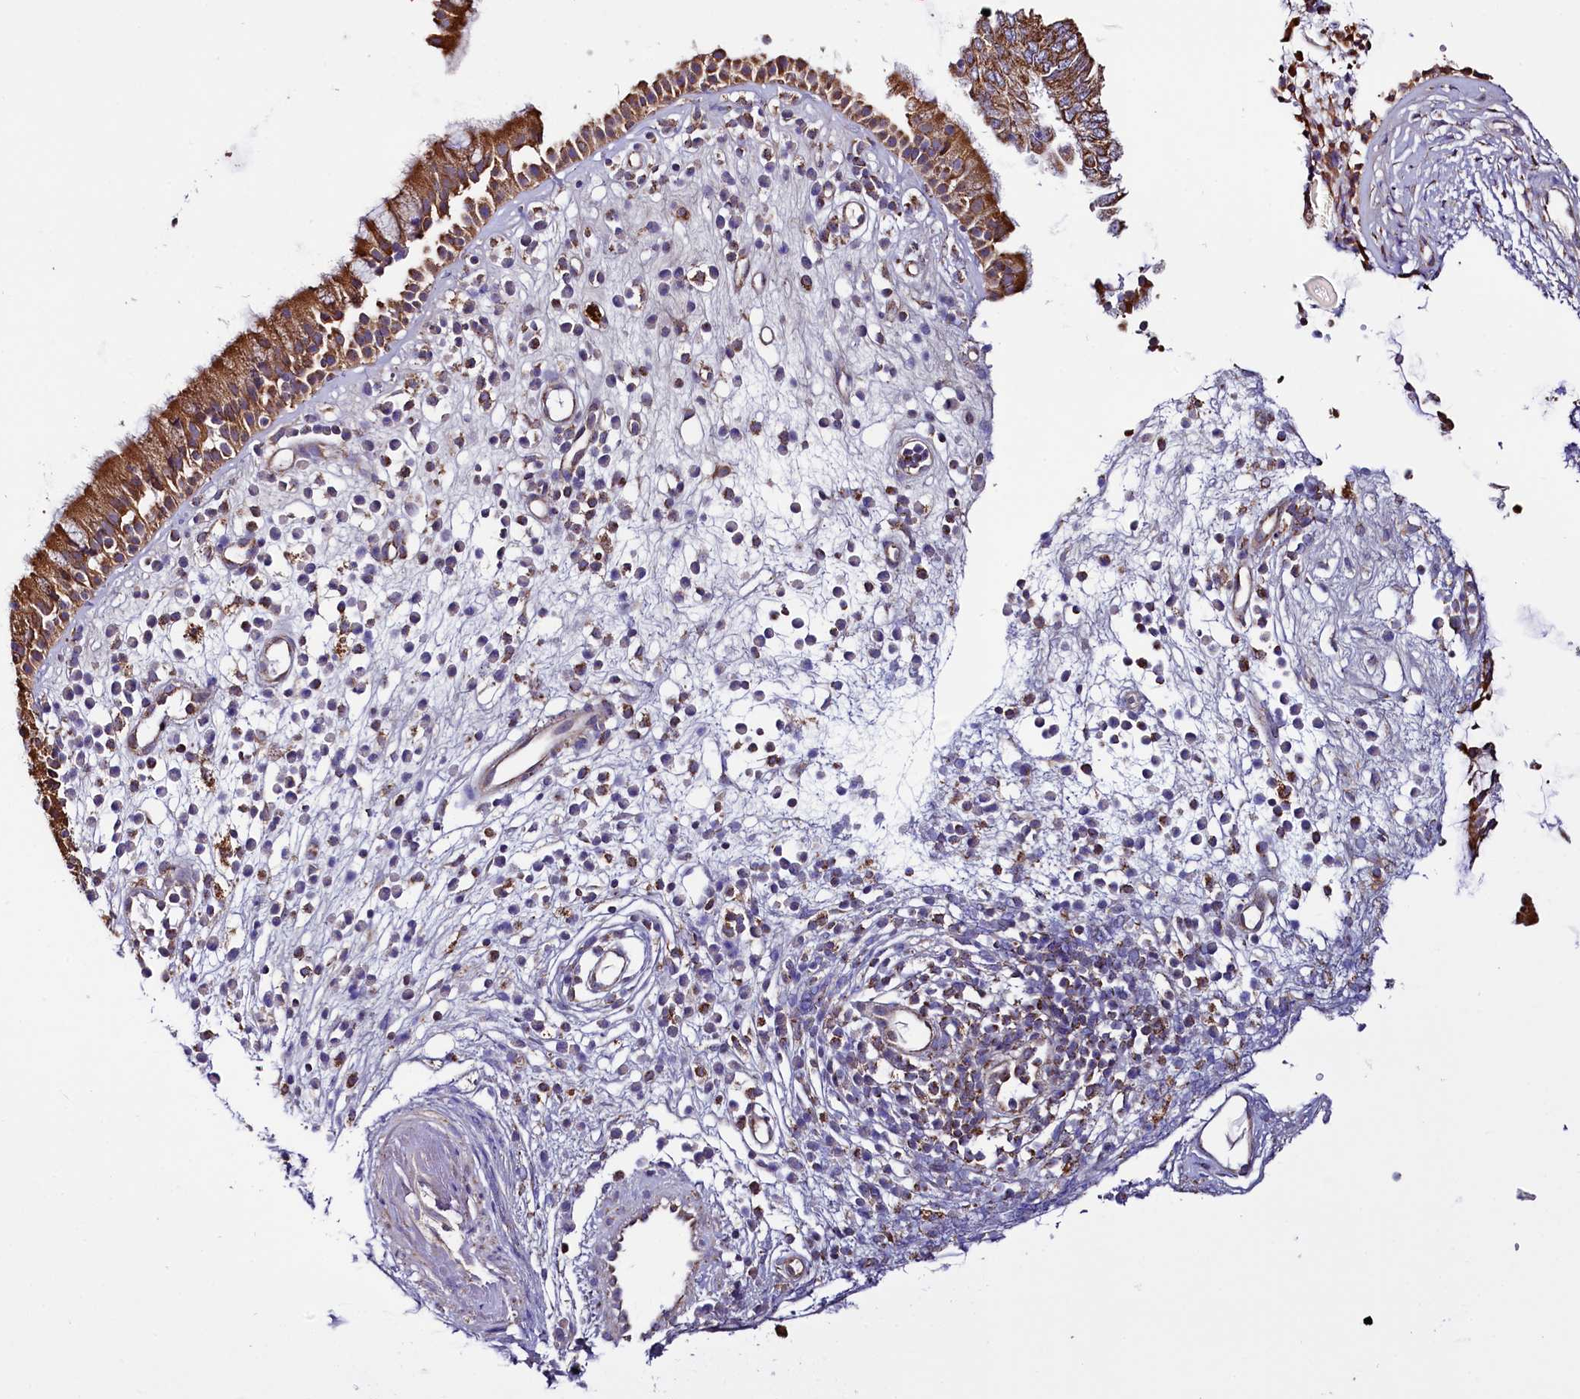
{"staining": {"intensity": "strong", "quantity": ">75%", "location": "cytoplasmic/membranous"}, "tissue": "nasopharynx", "cell_type": "Respiratory epithelial cells", "image_type": "normal", "snomed": [{"axis": "morphology", "description": "Normal tissue, NOS"}, {"axis": "morphology", "description": "Inflammation, NOS"}, {"axis": "topography", "description": "Nasopharynx"}], "caption": "An image showing strong cytoplasmic/membranous staining in approximately >75% of respiratory epithelial cells in benign nasopharynx, as visualized by brown immunohistochemical staining.", "gene": "NUDT15", "patient": {"sex": "male", "age": 29}}